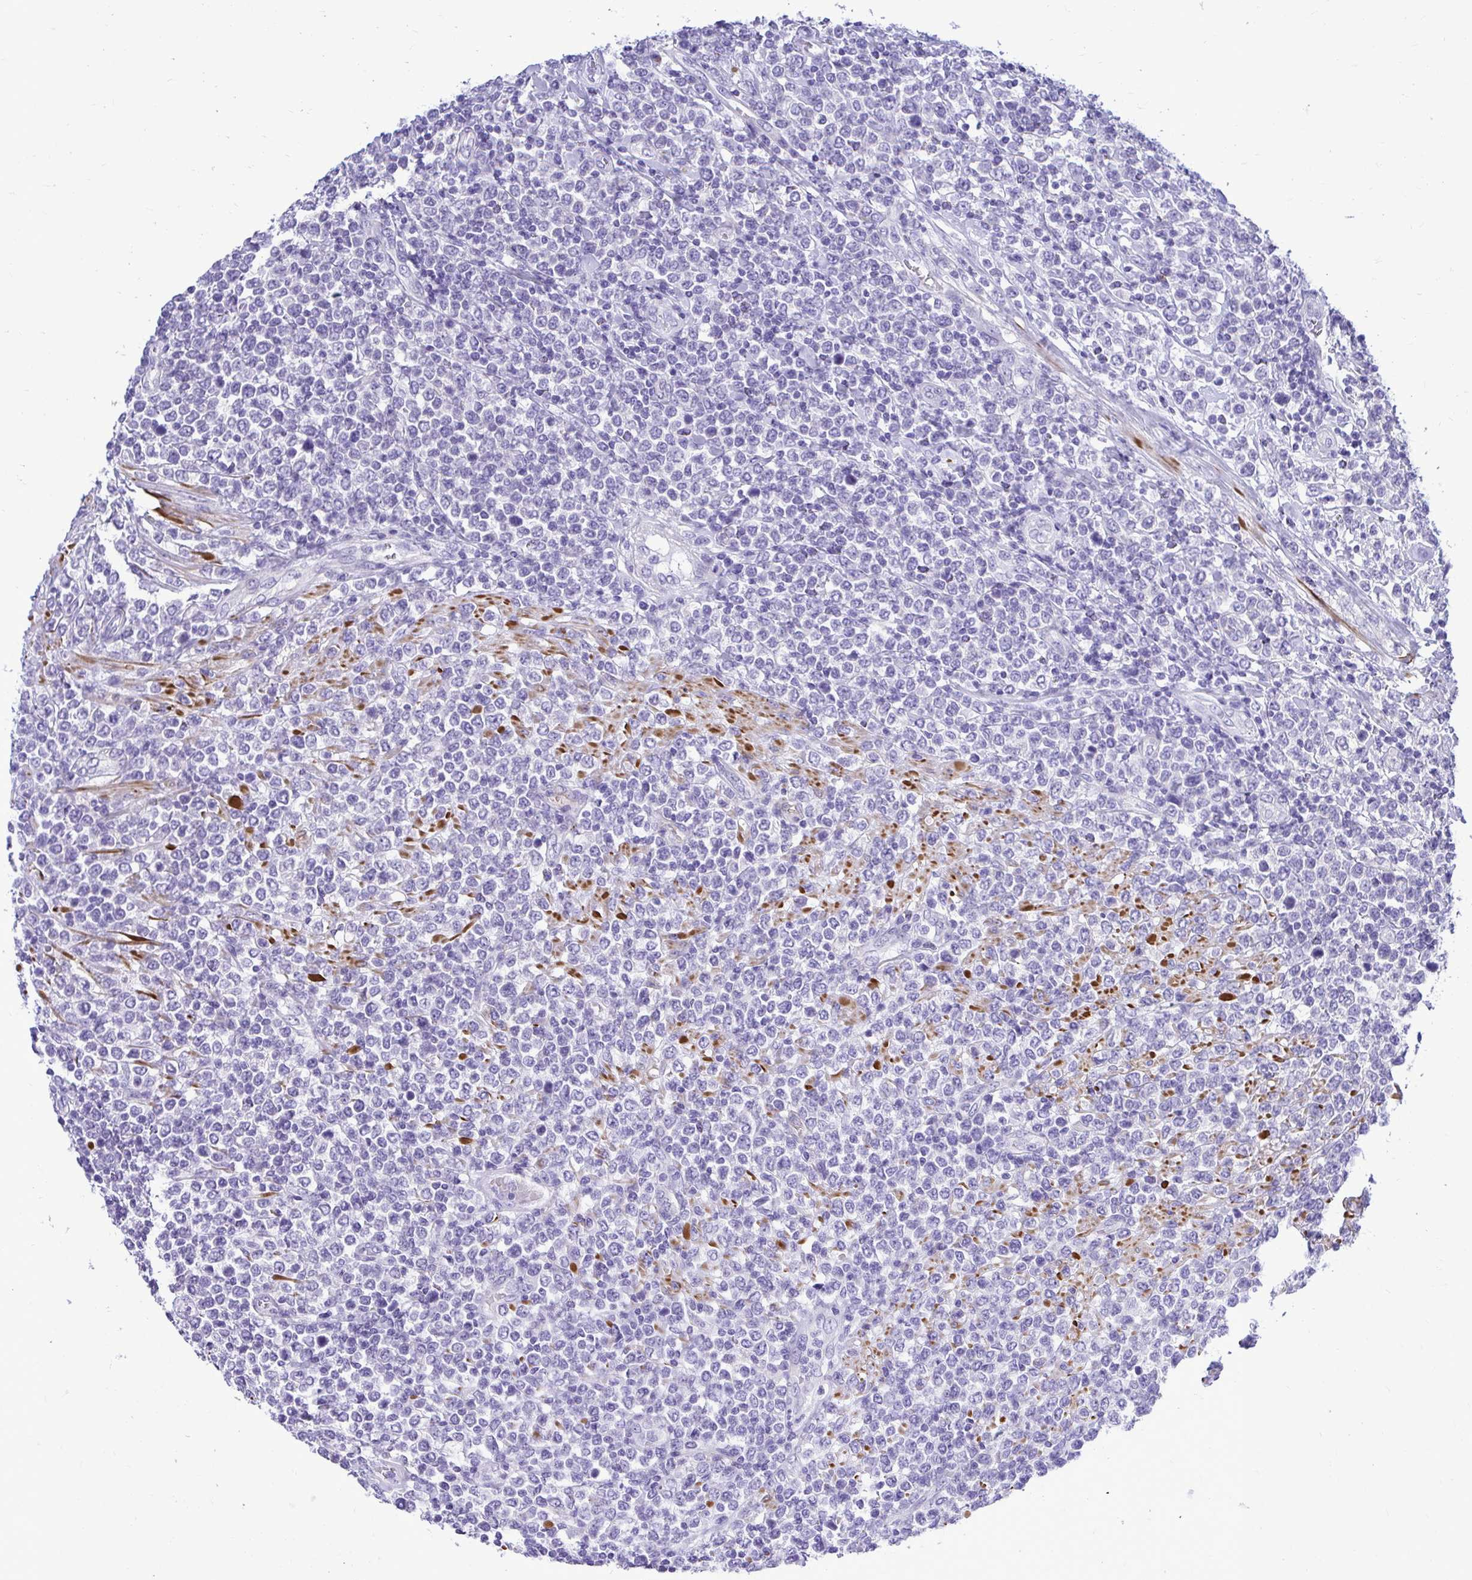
{"staining": {"intensity": "negative", "quantity": "none", "location": "none"}, "tissue": "lymphoma", "cell_type": "Tumor cells", "image_type": "cancer", "snomed": [{"axis": "morphology", "description": "Malignant lymphoma, non-Hodgkin's type, High grade"}, {"axis": "topography", "description": "Soft tissue"}], "caption": "High power microscopy micrograph of an immunohistochemistry (IHC) micrograph of high-grade malignant lymphoma, non-Hodgkin's type, revealing no significant staining in tumor cells.", "gene": "ABCG2", "patient": {"sex": "female", "age": 56}}